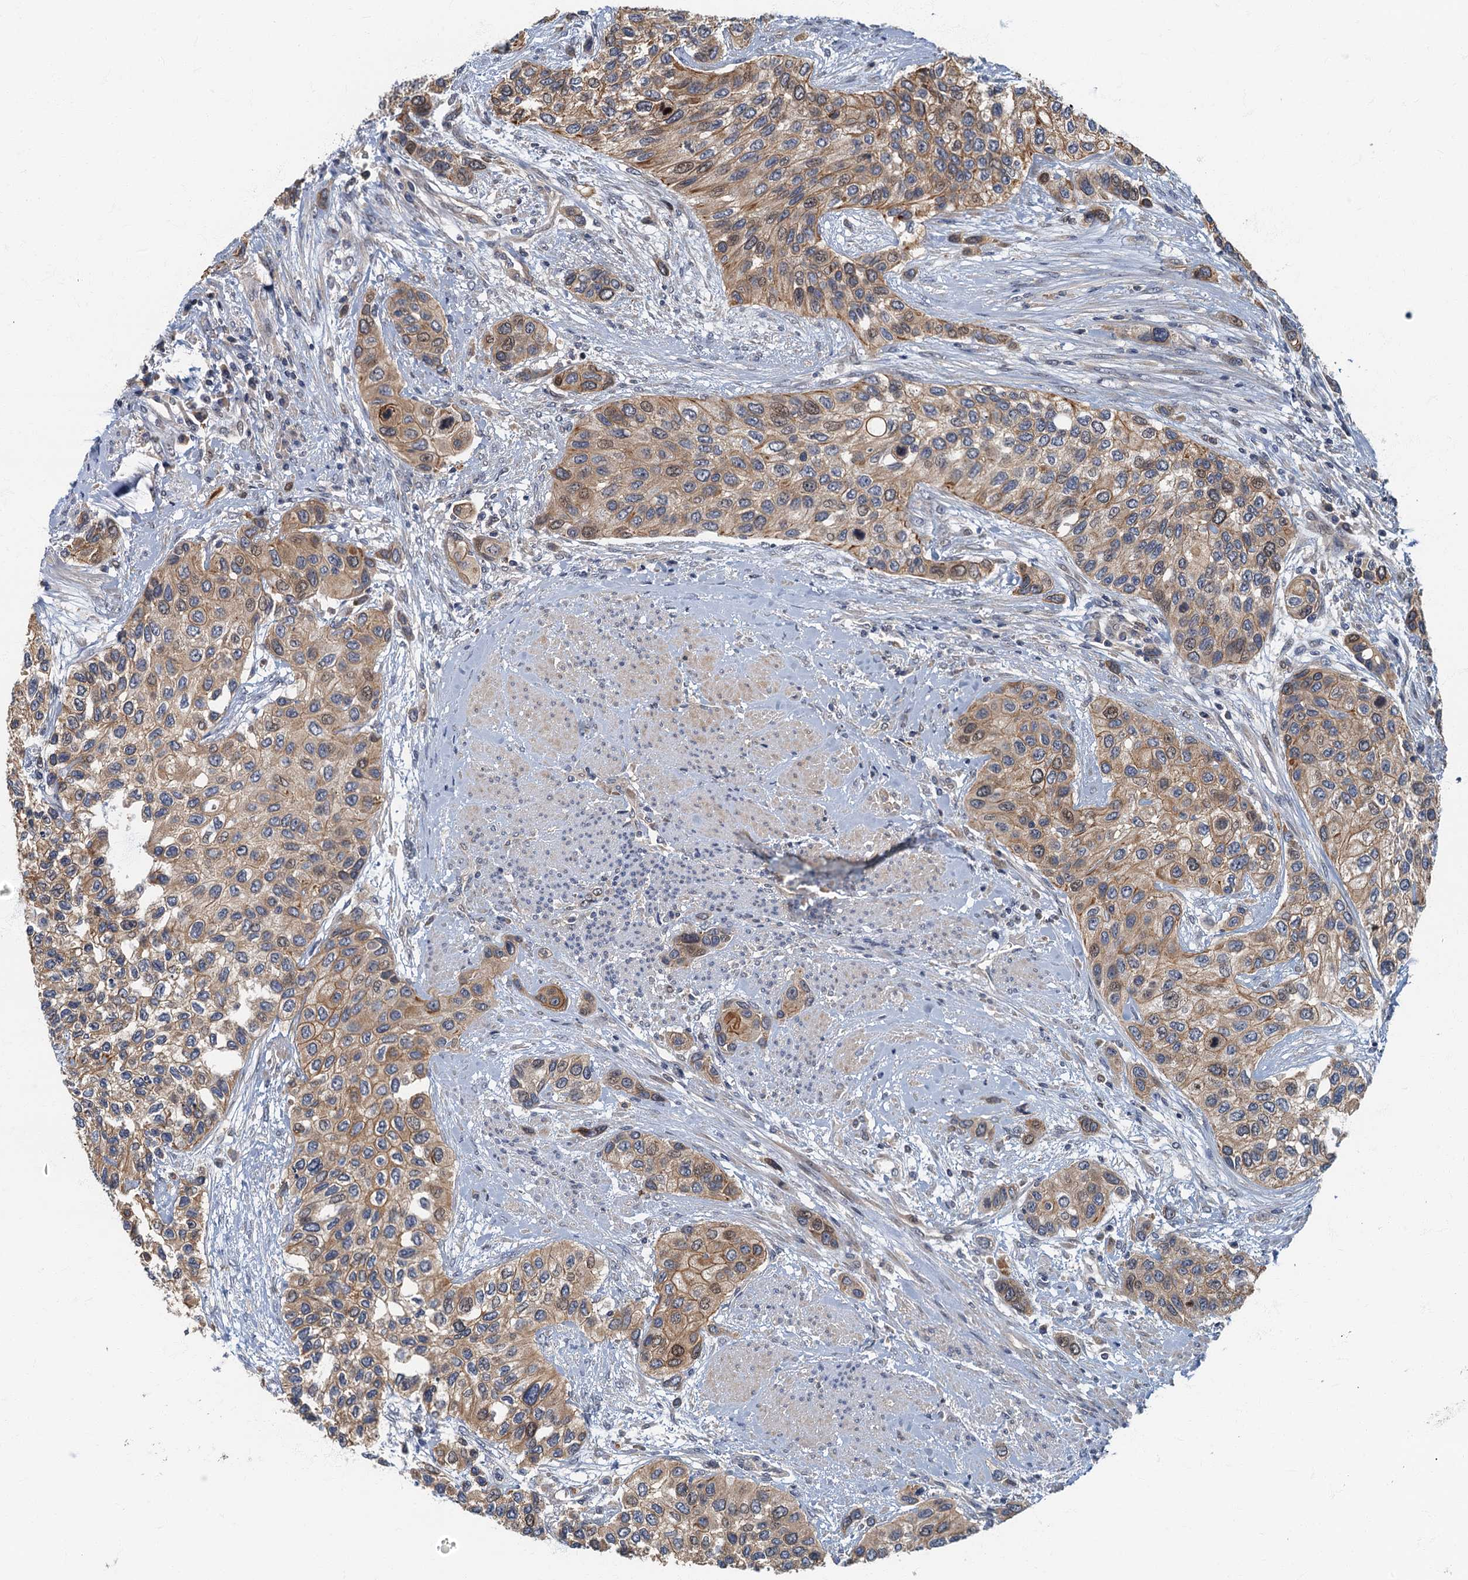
{"staining": {"intensity": "moderate", "quantity": ">75%", "location": "cytoplasmic/membranous"}, "tissue": "urothelial cancer", "cell_type": "Tumor cells", "image_type": "cancer", "snomed": [{"axis": "morphology", "description": "Normal tissue, NOS"}, {"axis": "morphology", "description": "Urothelial carcinoma, High grade"}, {"axis": "topography", "description": "Vascular tissue"}, {"axis": "topography", "description": "Urinary bladder"}], "caption": "High-magnification brightfield microscopy of urothelial cancer stained with DAB (3,3'-diaminobenzidine) (brown) and counterstained with hematoxylin (blue). tumor cells exhibit moderate cytoplasmic/membranous positivity is appreciated in approximately>75% of cells.", "gene": "CKAP2L", "patient": {"sex": "female", "age": 56}}